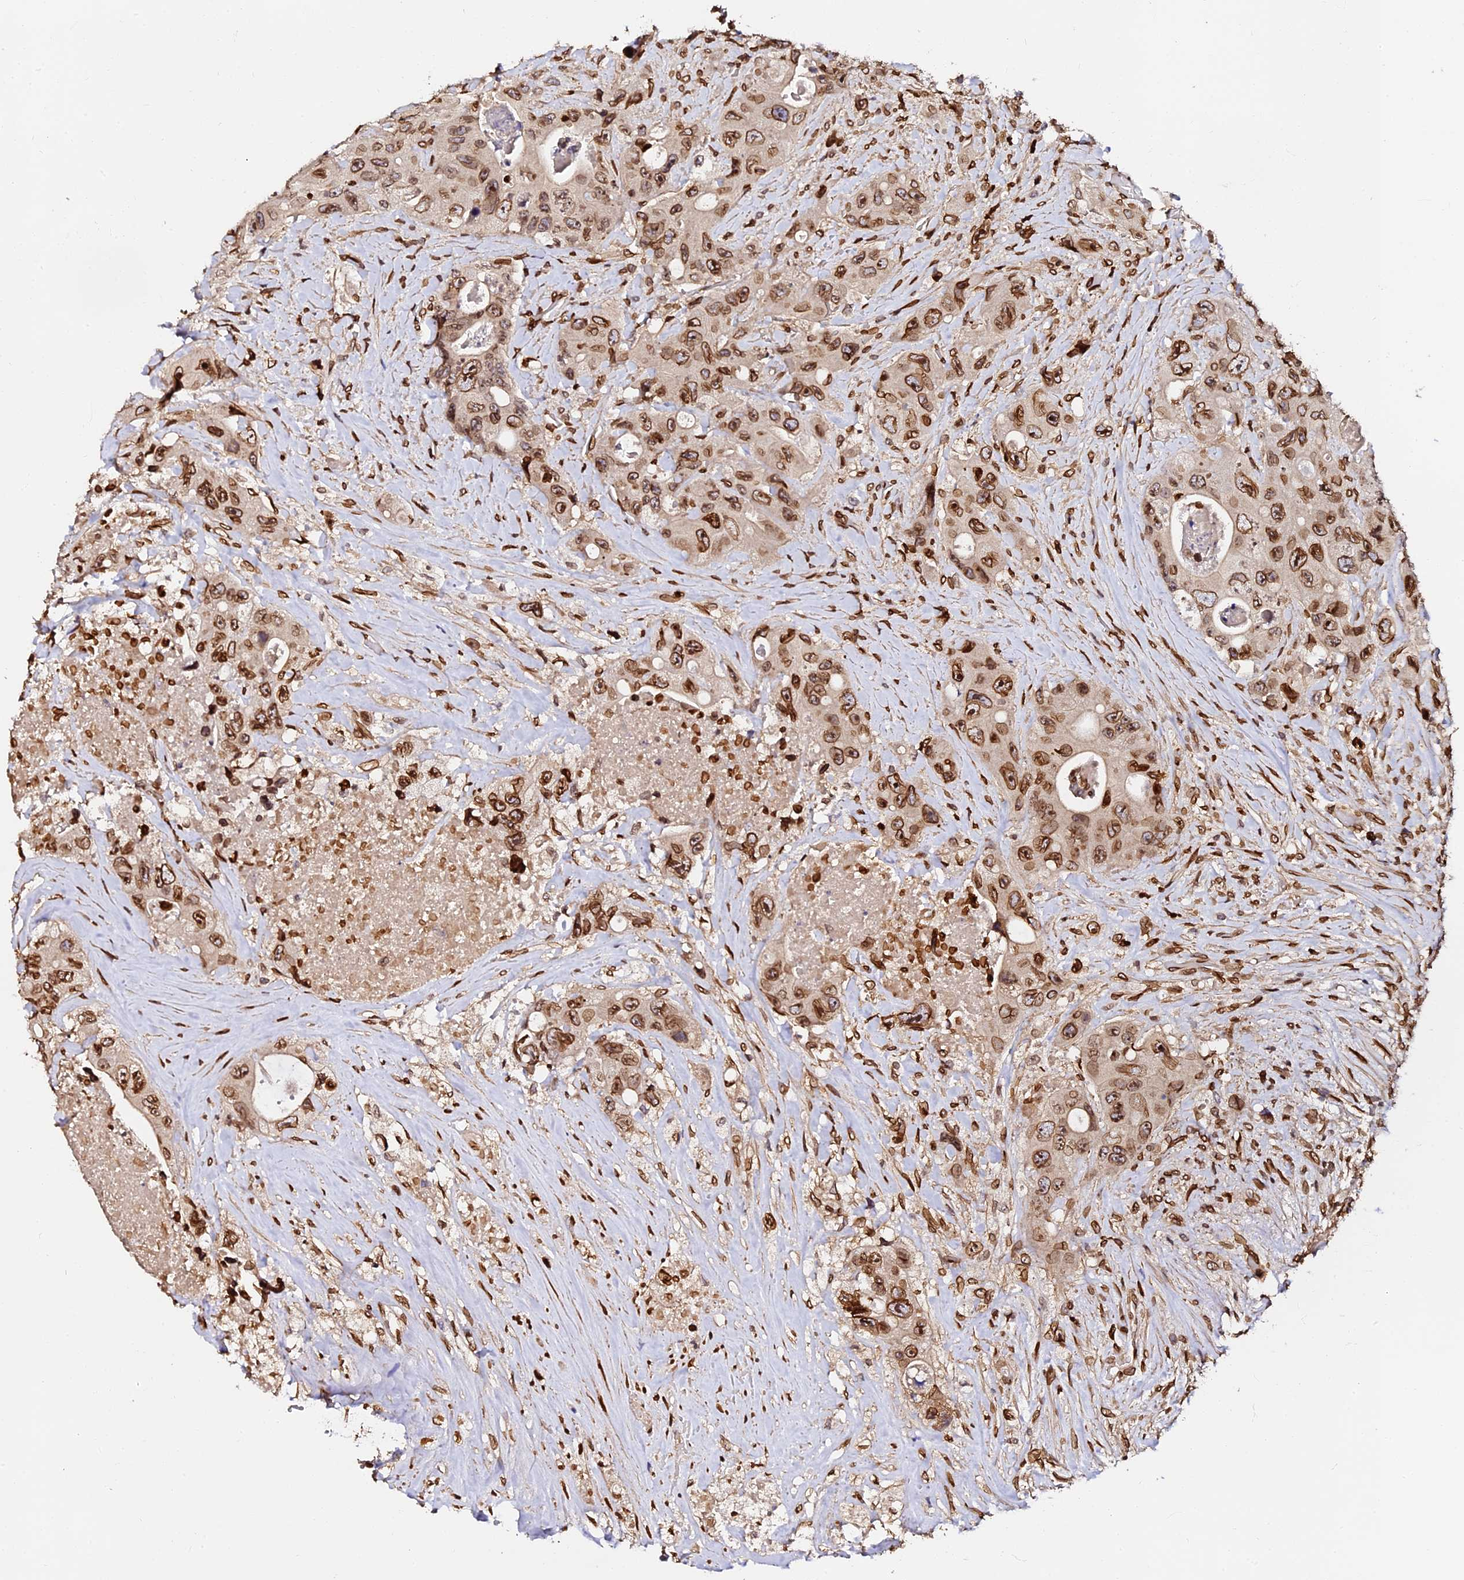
{"staining": {"intensity": "strong", "quantity": ">75%", "location": "cytoplasmic/membranous,nuclear"}, "tissue": "colorectal cancer", "cell_type": "Tumor cells", "image_type": "cancer", "snomed": [{"axis": "morphology", "description": "Adenocarcinoma, NOS"}, {"axis": "topography", "description": "Colon"}], "caption": "Immunohistochemistry (IHC) of human colorectal cancer (adenocarcinoma) demonstrates high levels of strong cytoplasmic/membranous and nuclear staining in about >75% of tumor cells.", "gene": "ANAPC5", "patient": {"sex": "female", "age": 46}}